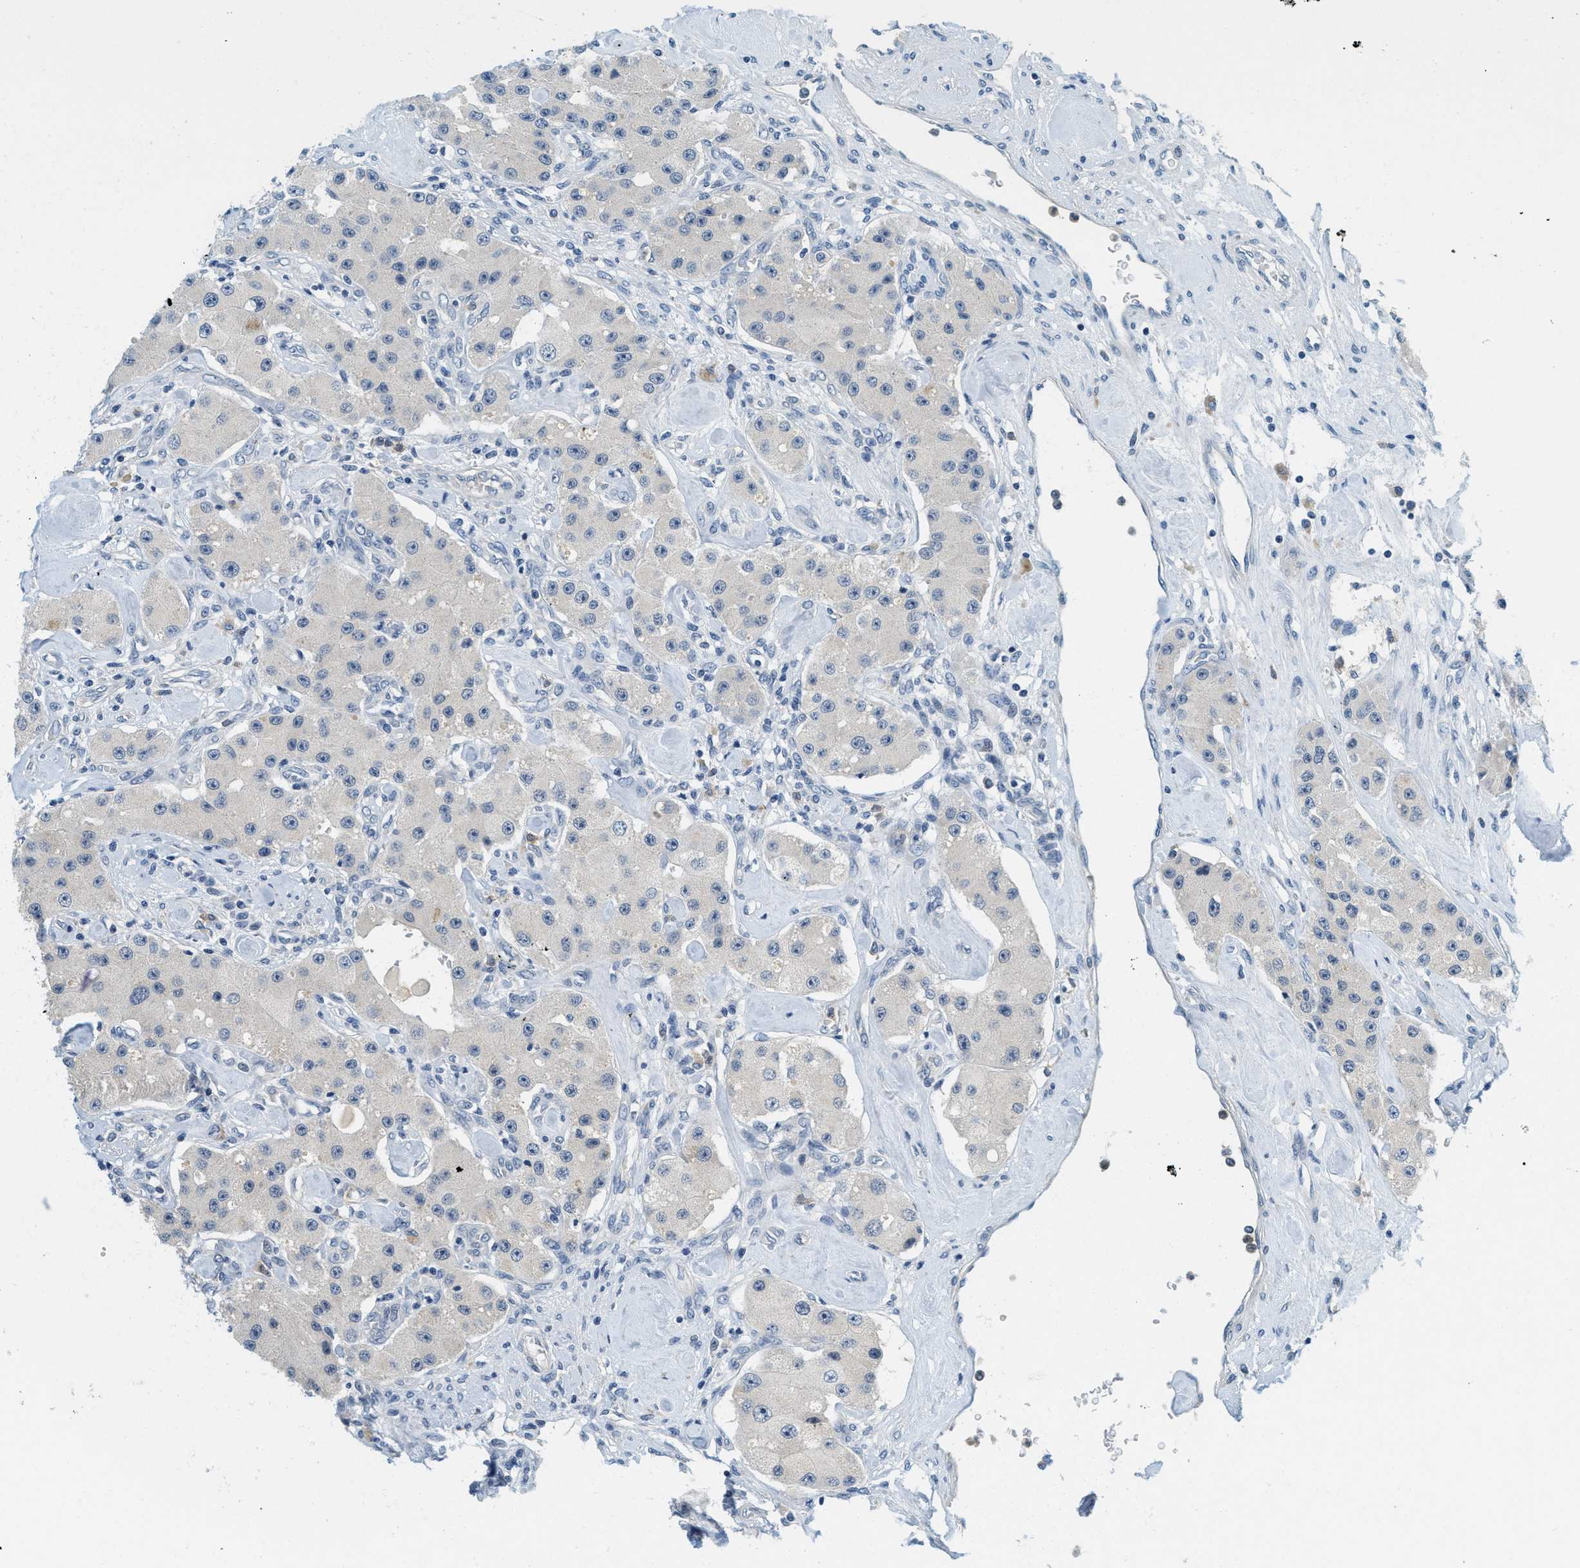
{"staining": {"intensity": "negative", "quantity": "none", "location": "none"}, "tissue": "carcinoid", "cell_type": "Tumor cells", "image_type": "cancer", "snomed": [{"axis": "morphology", "description": "Carcinoid, malignant, NOS"}, {"axis": "topography", "description": "Pancreas"}], "caption": "Histopathology image shows no protein positivity in tumor cells of carcinoid tissue. The staining was performed using DAB to visualize the protein expression in brown, while the nuclei were stained in blue with hematoxylin (Magnification: 20x).", "gene": "RASGRP2", "patient": {"sex": "male", "age": 41}}